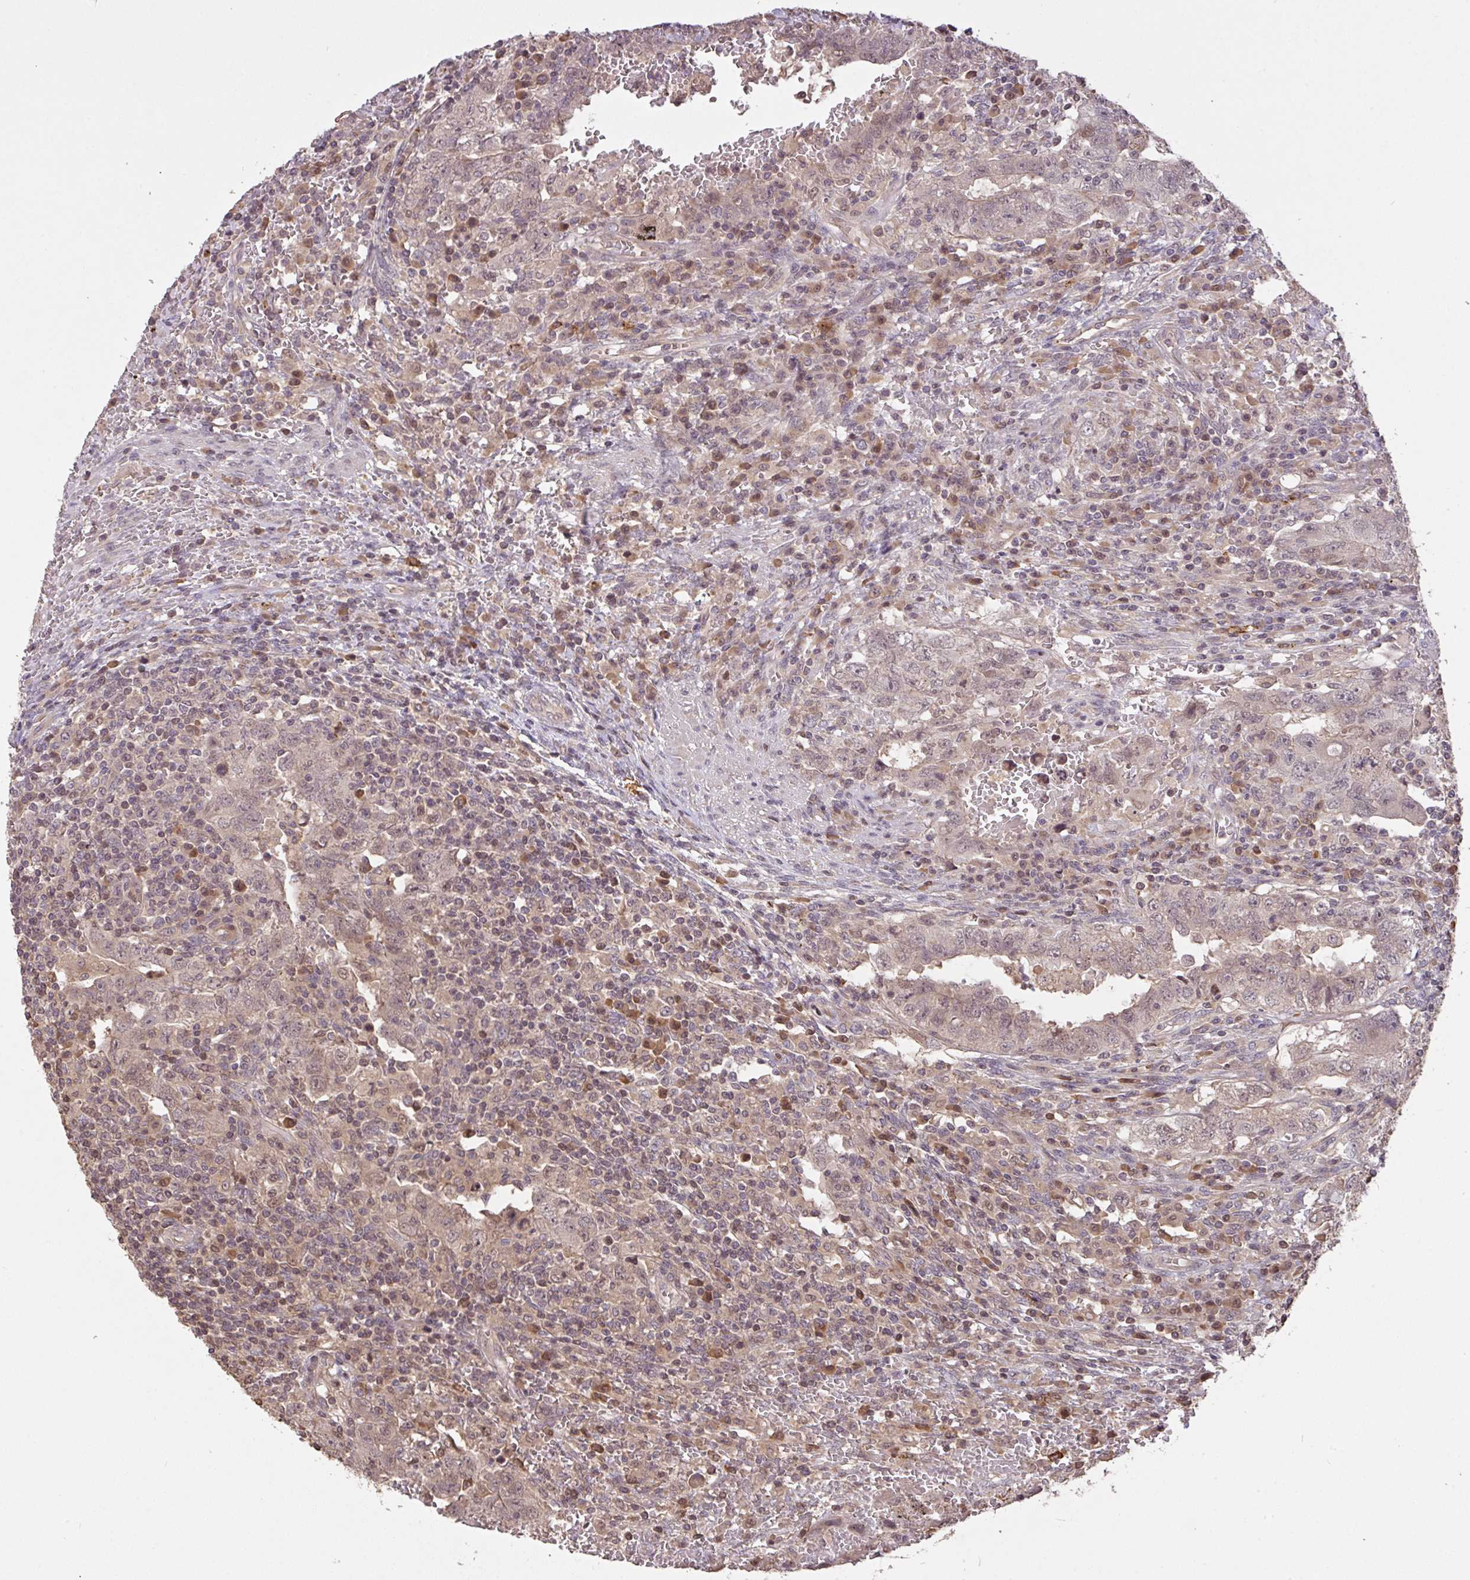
{"staining": {"intensity": "weak", "quantity": "25%-75%", "location": "nuclear"}, "tissue": "testis cancer", "cell_type": "Tumor cells", "image_type": "cancer", "snomed": [{"axis": "morphology", "description": "Carcinoma, Embryonal, NOS"}, {"axis": "topography", "description": "Testis"}], "caption": "Immunohistochemistry (IHC) staining of testis cancer, which reveals low levels of weak nuclear expression in approximately 25%-75% of tumor cells indicating weak nuclear protein positivity. The staining was performed using DAB (3,3'-diaminobenzidine) (brown) for protein detection and nuclei were counterstained in hematoxylin (blue).", "gene": "FCER1A", "patient": {"sex": "male", "age": 26}}